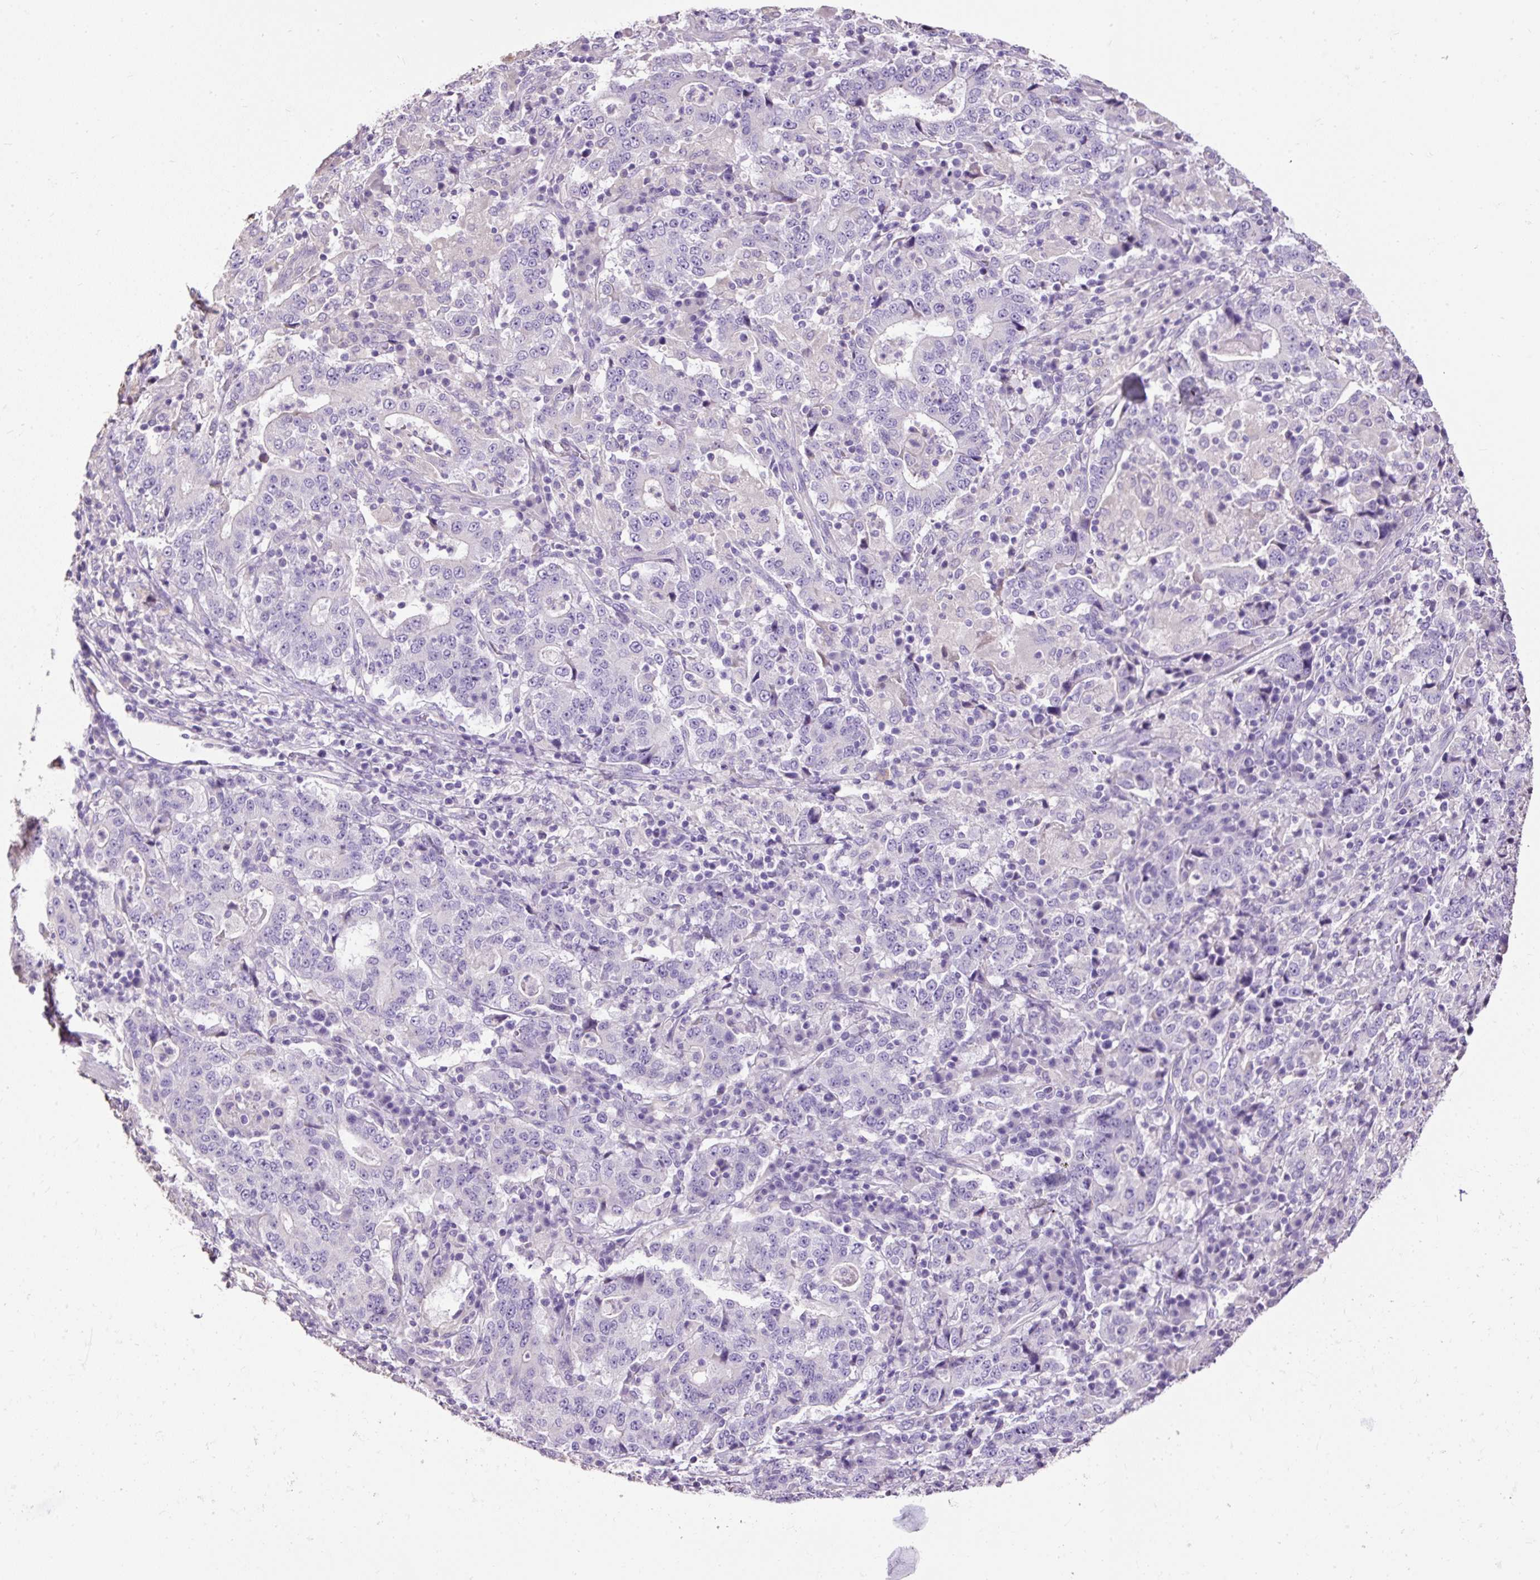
{"staining": {"intensity": "negative", "quantity": "none", "location": "none"}, "tissue": "stomach cancer", "cell_type": "Tumor cells", "image_type": "cancer", "snomed": [{"axis": "morphology", "description": "Normal tissue, NOS"}, {"axis": "morphology", "description": "Adenocarcinoma, NOS"}, {"axis": "topography", "description": "Stomach, upper"}, {"axis": "topography", "description": "Stomach"}], "caption": "This is an immunohistochemistry histopathology image of adenocarcinoma (stomach). There is no positivity in tumor cells.", "gene": "PDIA2", "patient": {"sex": "male", "age": 59}}